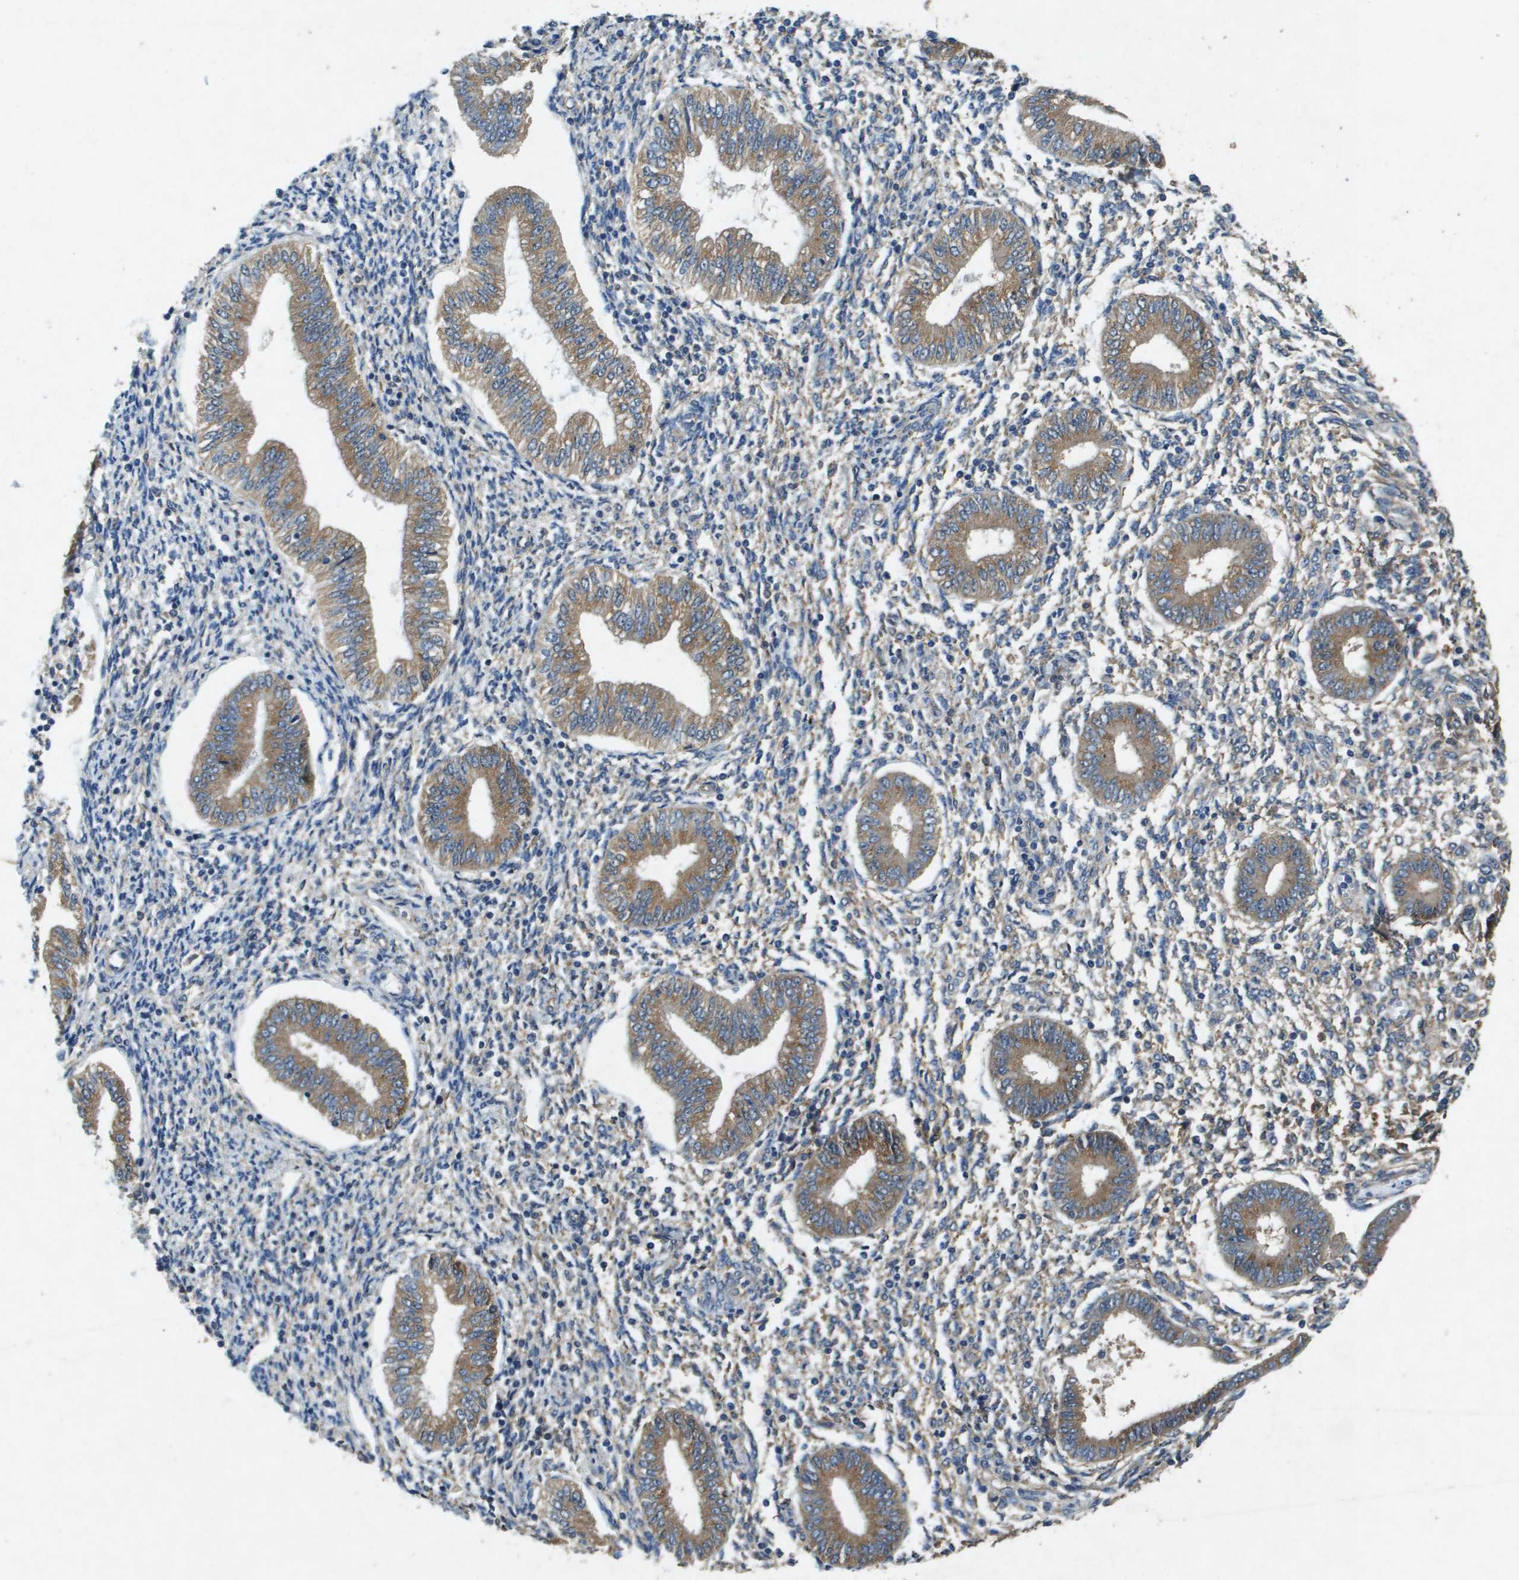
{"staining": {"intensity": "weak", "quantity": "<25%", "location": "cytoplasmic/membranous"}, "tissue": "endometrium", "cell_type": "Cells in endometrial stroma", "image_type": "normal", "snomed": [{"axis": "morphology", "description": "Normal tissue, NOS"}, {"axis": "topography", "description": "Endometrium"}], "caption": "IHC of normal human endometrium reveals no expression in cells in endometrial stroma.", "gene": "PTPRT", "patient": {"sex": "female", "age": 50}}